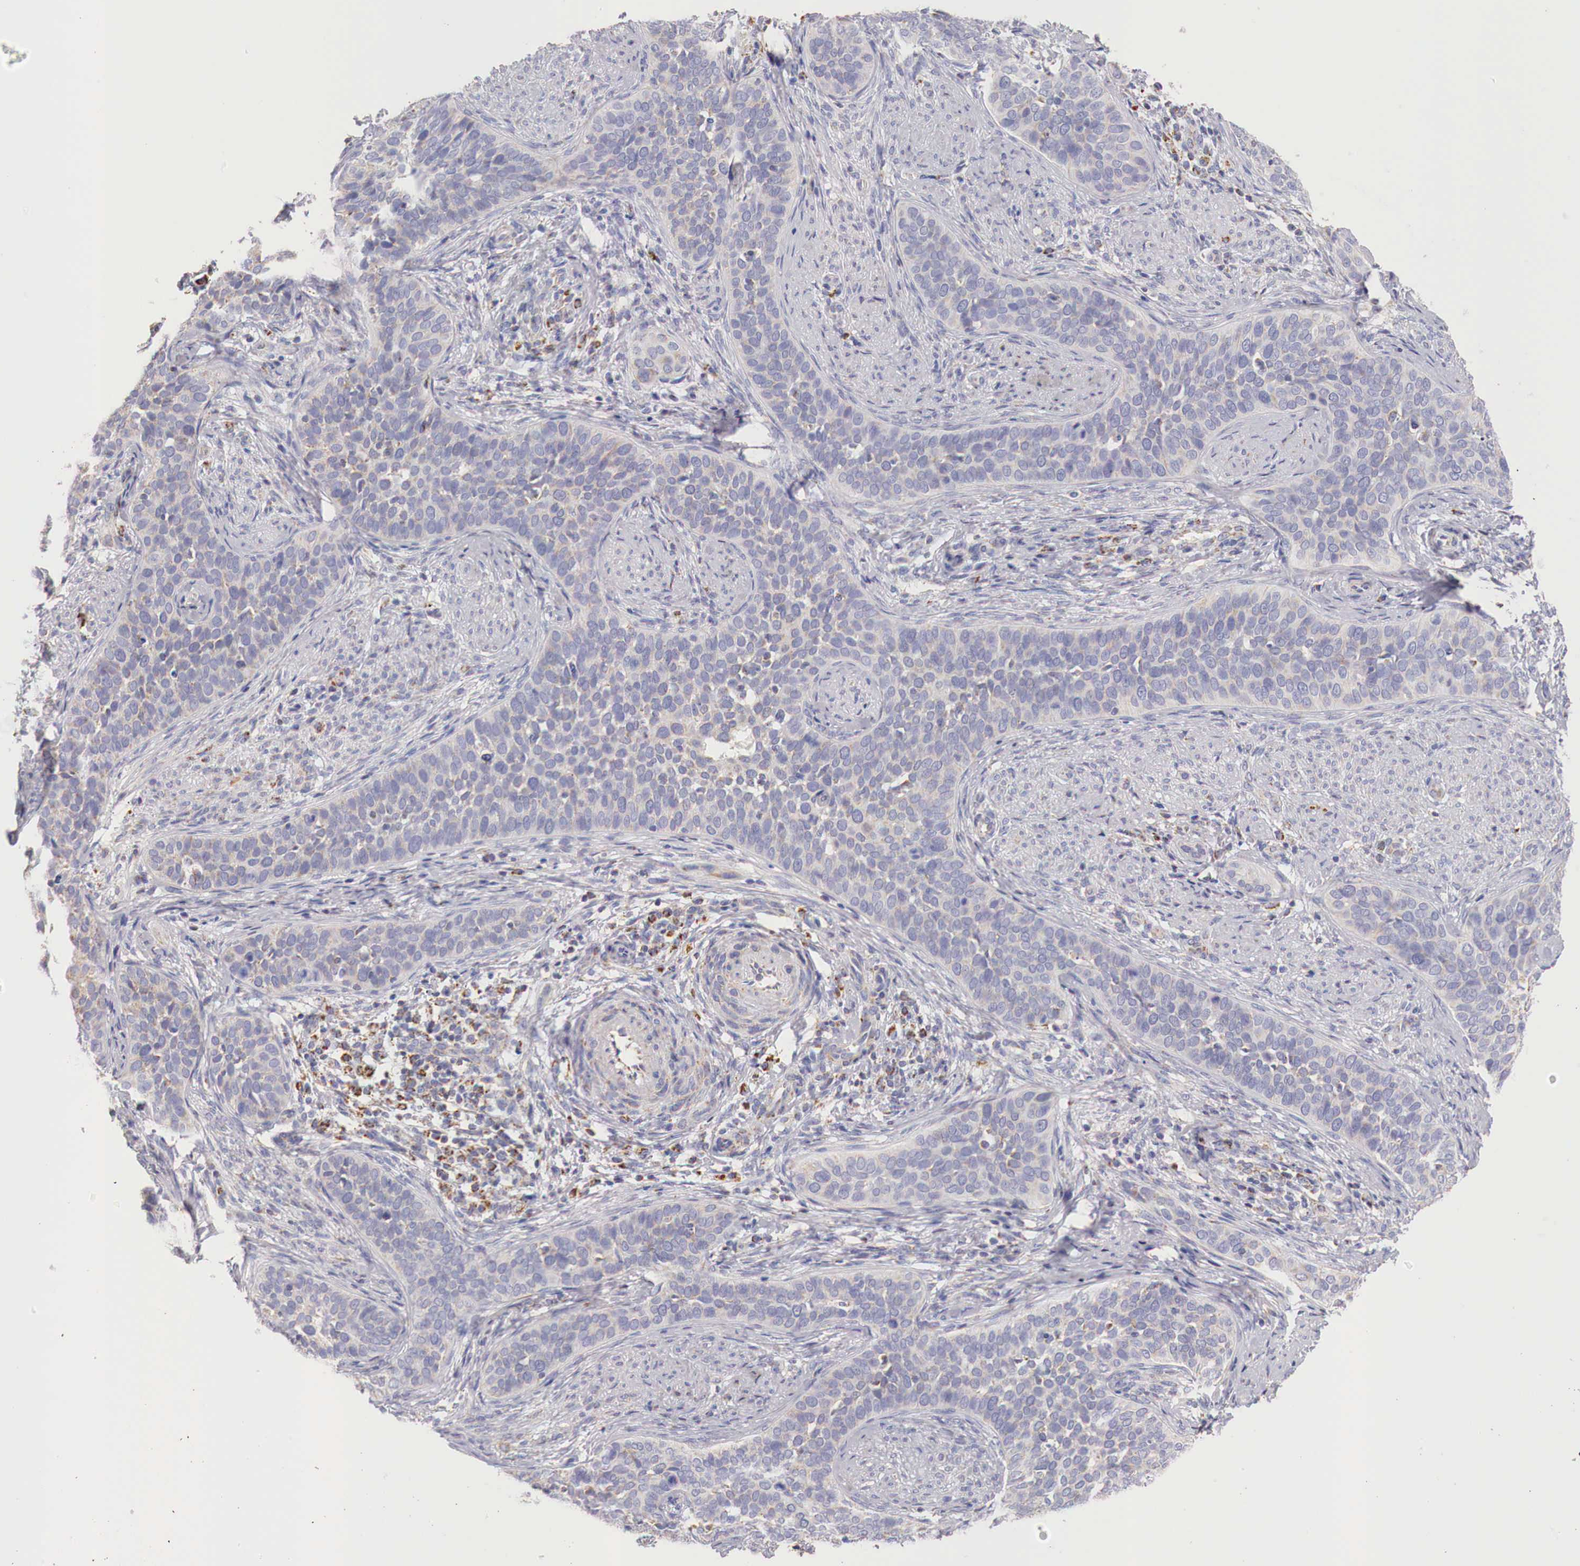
{"staining": {"intensity": "weak", "quantity": "<25%", "location": "cytoplasmic/membranous"}, "tissue": "cervical cancer", "cell_type": "Tumor cells", "image_type": "cancer", "snomed": [{"axis": "morphology", "description": "Squamous cell carcinoma, NOS"}, {"axis": "topography", "description": "Cervix"}], "caption": "Immunohistochemistry of cervical cancer exhibits no staining in tumor cells.", "gene": "IDH3G", "patient": {"sex": "female", "age": 31}}